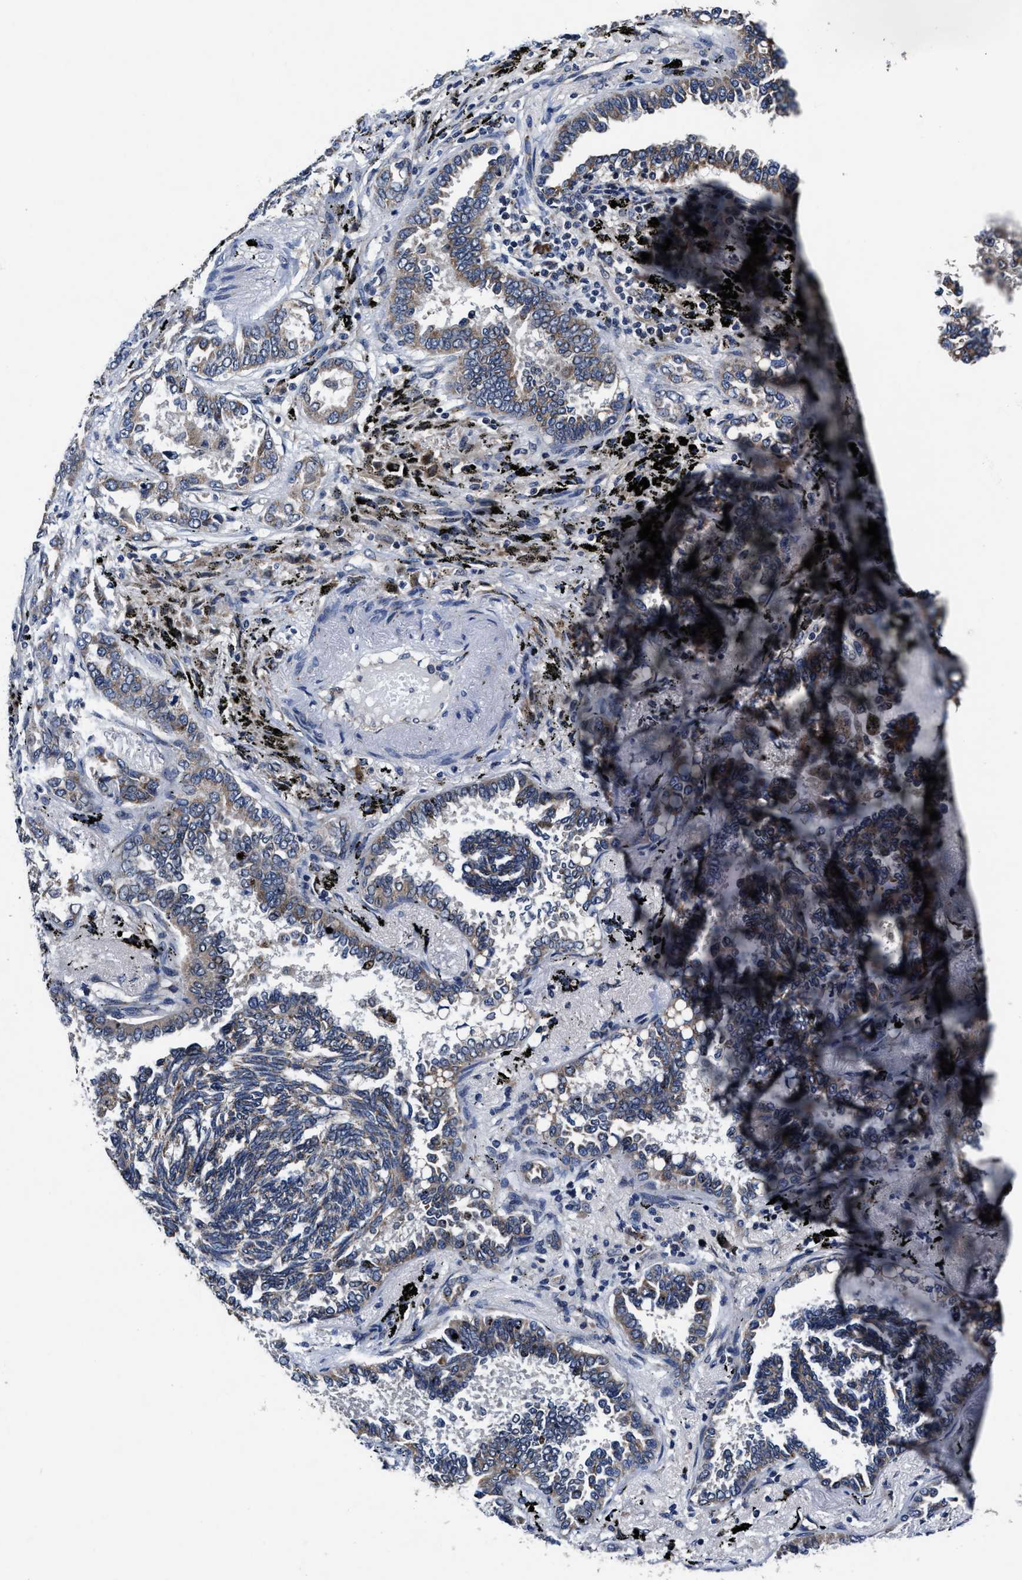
{"staining": {"intensity": "weak", "quantity": "25%-75%", "location": "cytoplasmic/membranous"}, "tissue": "lung cancer", "cell_type": "Tumor cells", "image_type": "cancer", "snomed": [{"axis": "morphology", "description": "Adenocarcinoma, NOS"}, {"axis": "topography", "description": "Lung"}], "caption": "An image of human adenocarcinoma (lung) stained for a protein exhibits weak cytoplasmic/membranous brown staining in tumor cells.", "gene": "TMEM53", "patient": {"sex": "male", "age": 59}}